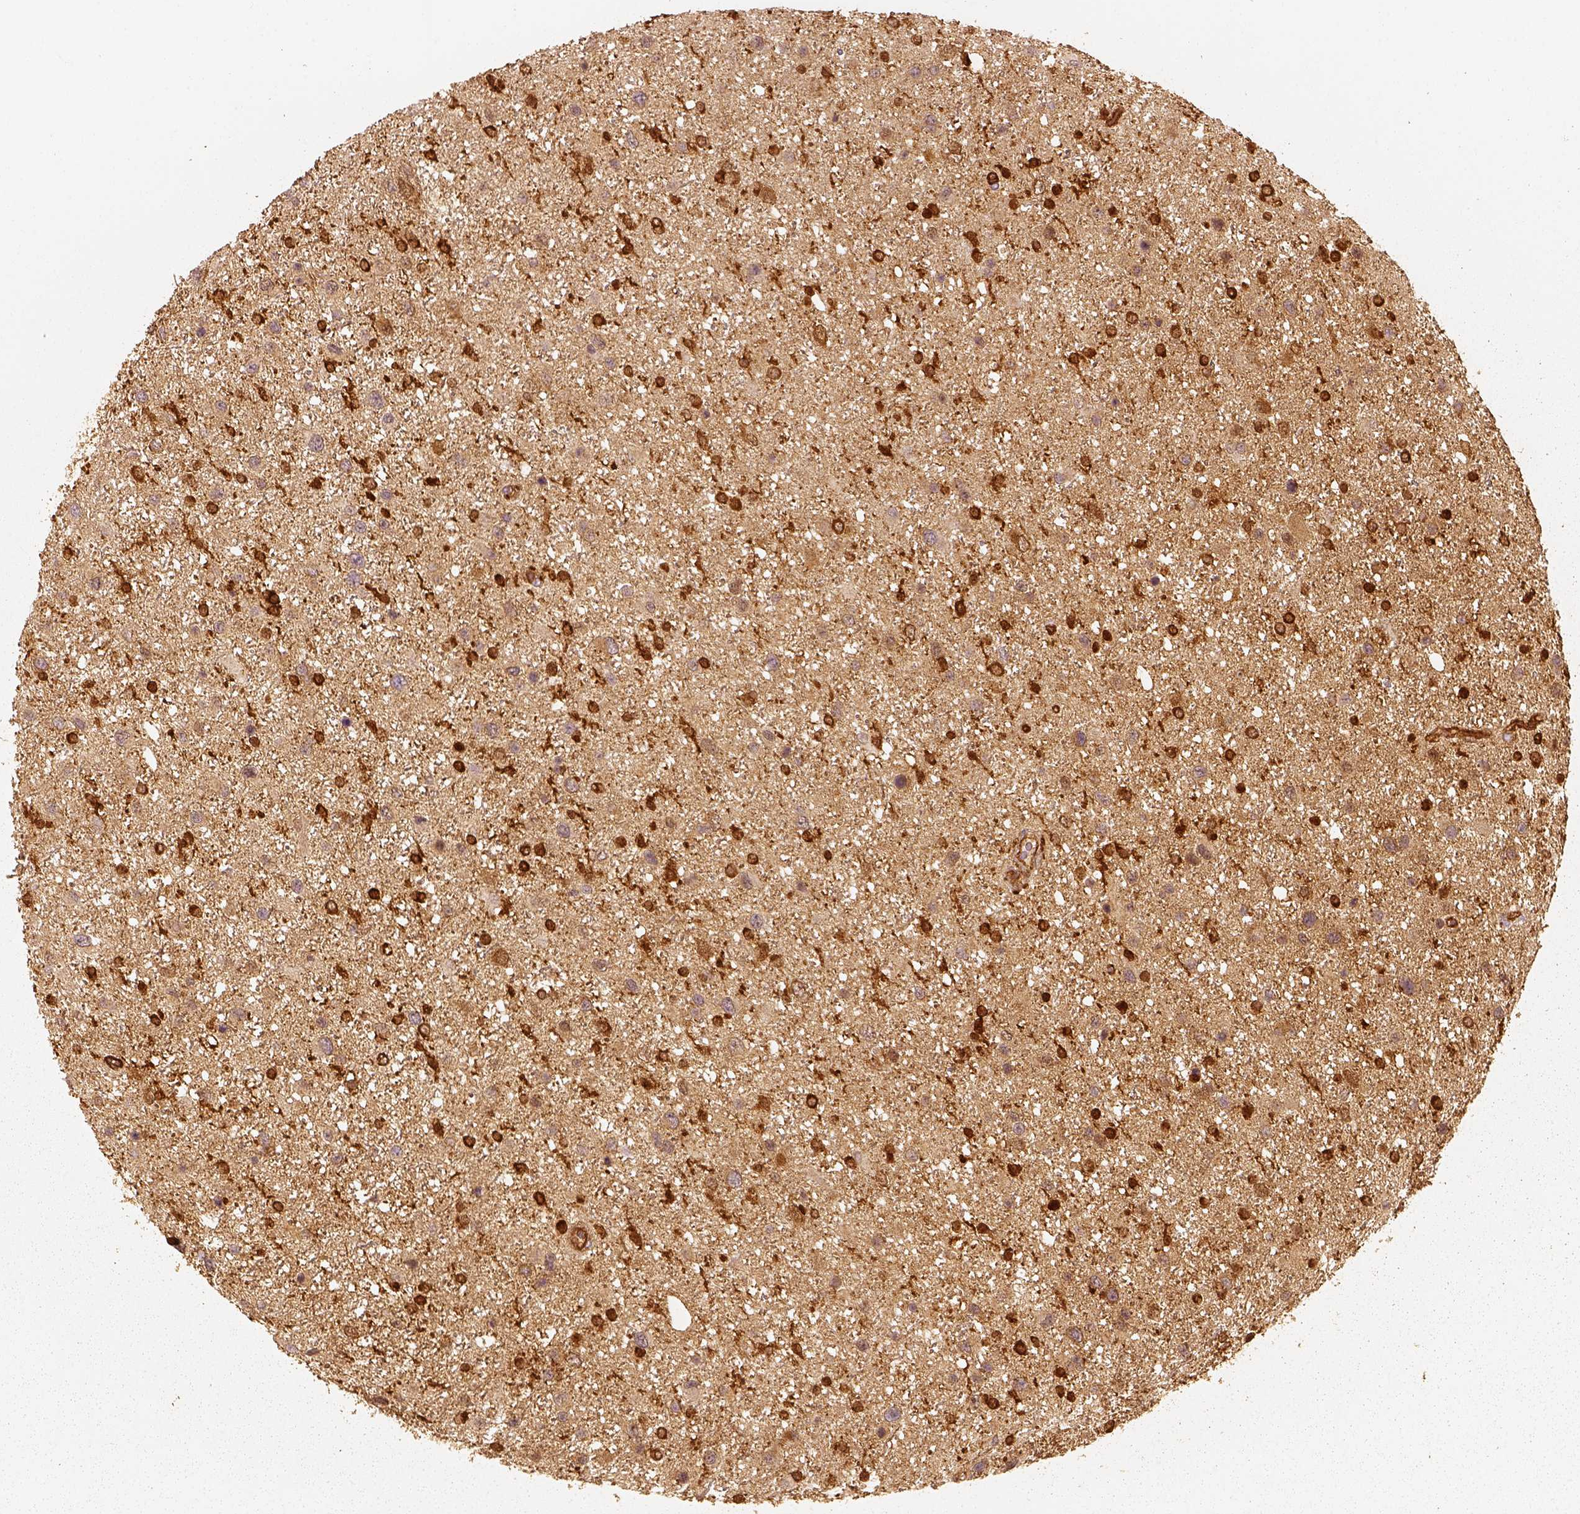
{"staining": {"intensity": "moderate", "quantity": ">75%", "location": "cytoplasmic/membranous"}, "tissue": "glioma", "cell_type": "Tumor cells", "image_type": "cancer", "snomed": [{"axis": "morphology", "description": "Glioma, malignant, Low grade"}, {"axis": "topography", "description": "Brain"}], "caption": "Human glioma stained with a brown dye shows moderate cytoplasmic/membranous positive staining in about >75% of tumor cells.", "gene": "FSCN1", "patient": {"sex": "female", "age": 32}}